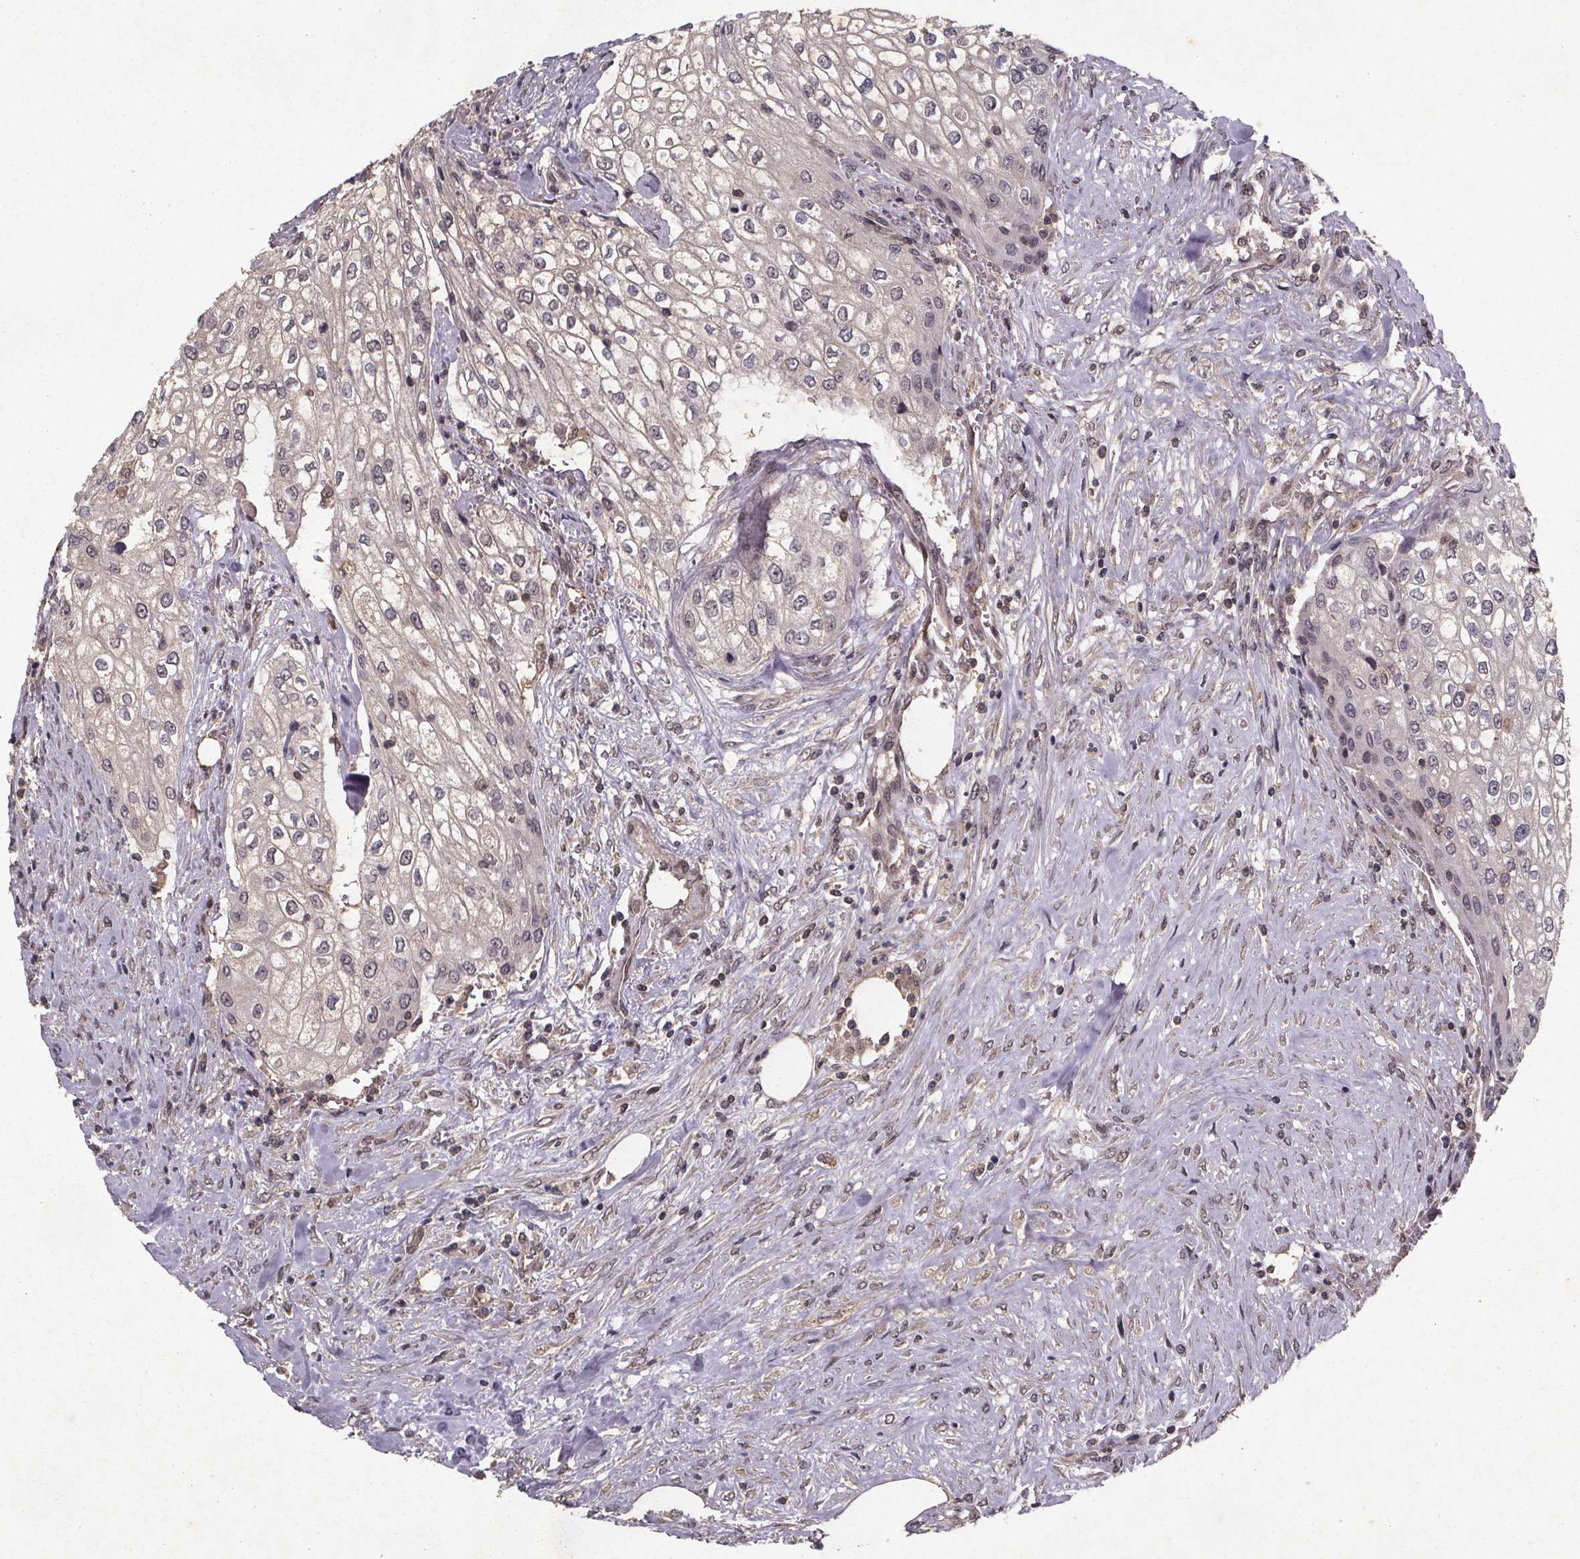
{"staining": {"intensity": "negative", "quantity": "none", "location": "none"}, "tissue": "urothelial cancer", "cell_type": "Tumor cells", "image_type": "cancer", "snomed": [{"axis": "morphology", "description": "Urothelial carcinoma, High grade"}, {"axis": "topography", "description": "Urinary bladder"}], "caption": "This is an immunohistochemistry (IHC) photomicrograph of urothelial cancer. There is no expression in tumor cells.", "gene": "PIERCE2", "patient": {"sex": "male", "age": 62}}